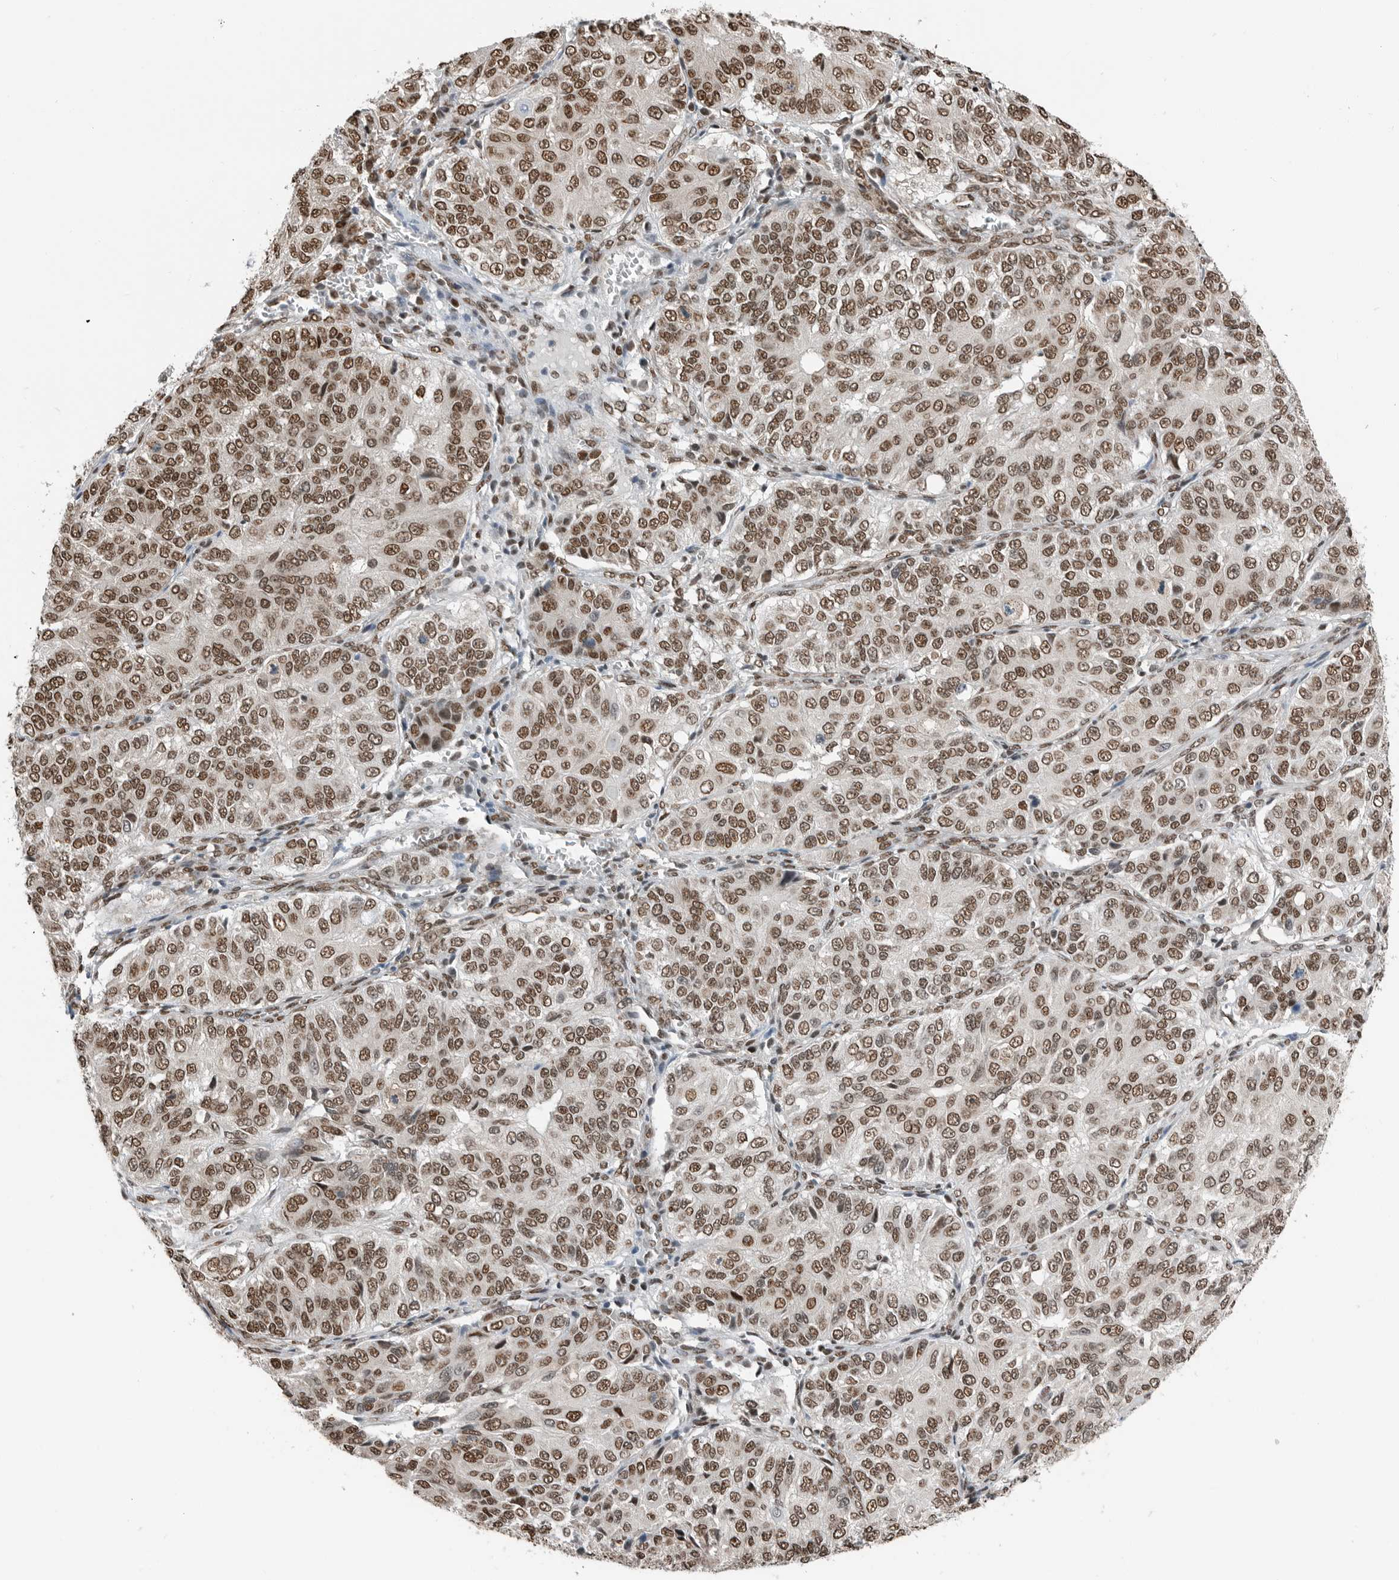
{"staining": {"intensity": "moderate", "quantity": ">75%", "location": "nuclear"}, "tissue": "ovarian cancer", "cell_type": "Tumor cells", "image_type": "cancer", "snomed": [{"axis": "morphology", "description": "Carcinoma, endometroid"}, {"axis": "topography", "description": "Ovary"}], "caption": "Endometroid carcinoma (ovarian) stained with DAB immunohistochemistry displays medium levels of moderate nuclear expression in approximately >75% of tumor cells. Nuclei are stained in blue.", "gene": "BLZF1", "patient": {"sex": "female", "age": 51}}